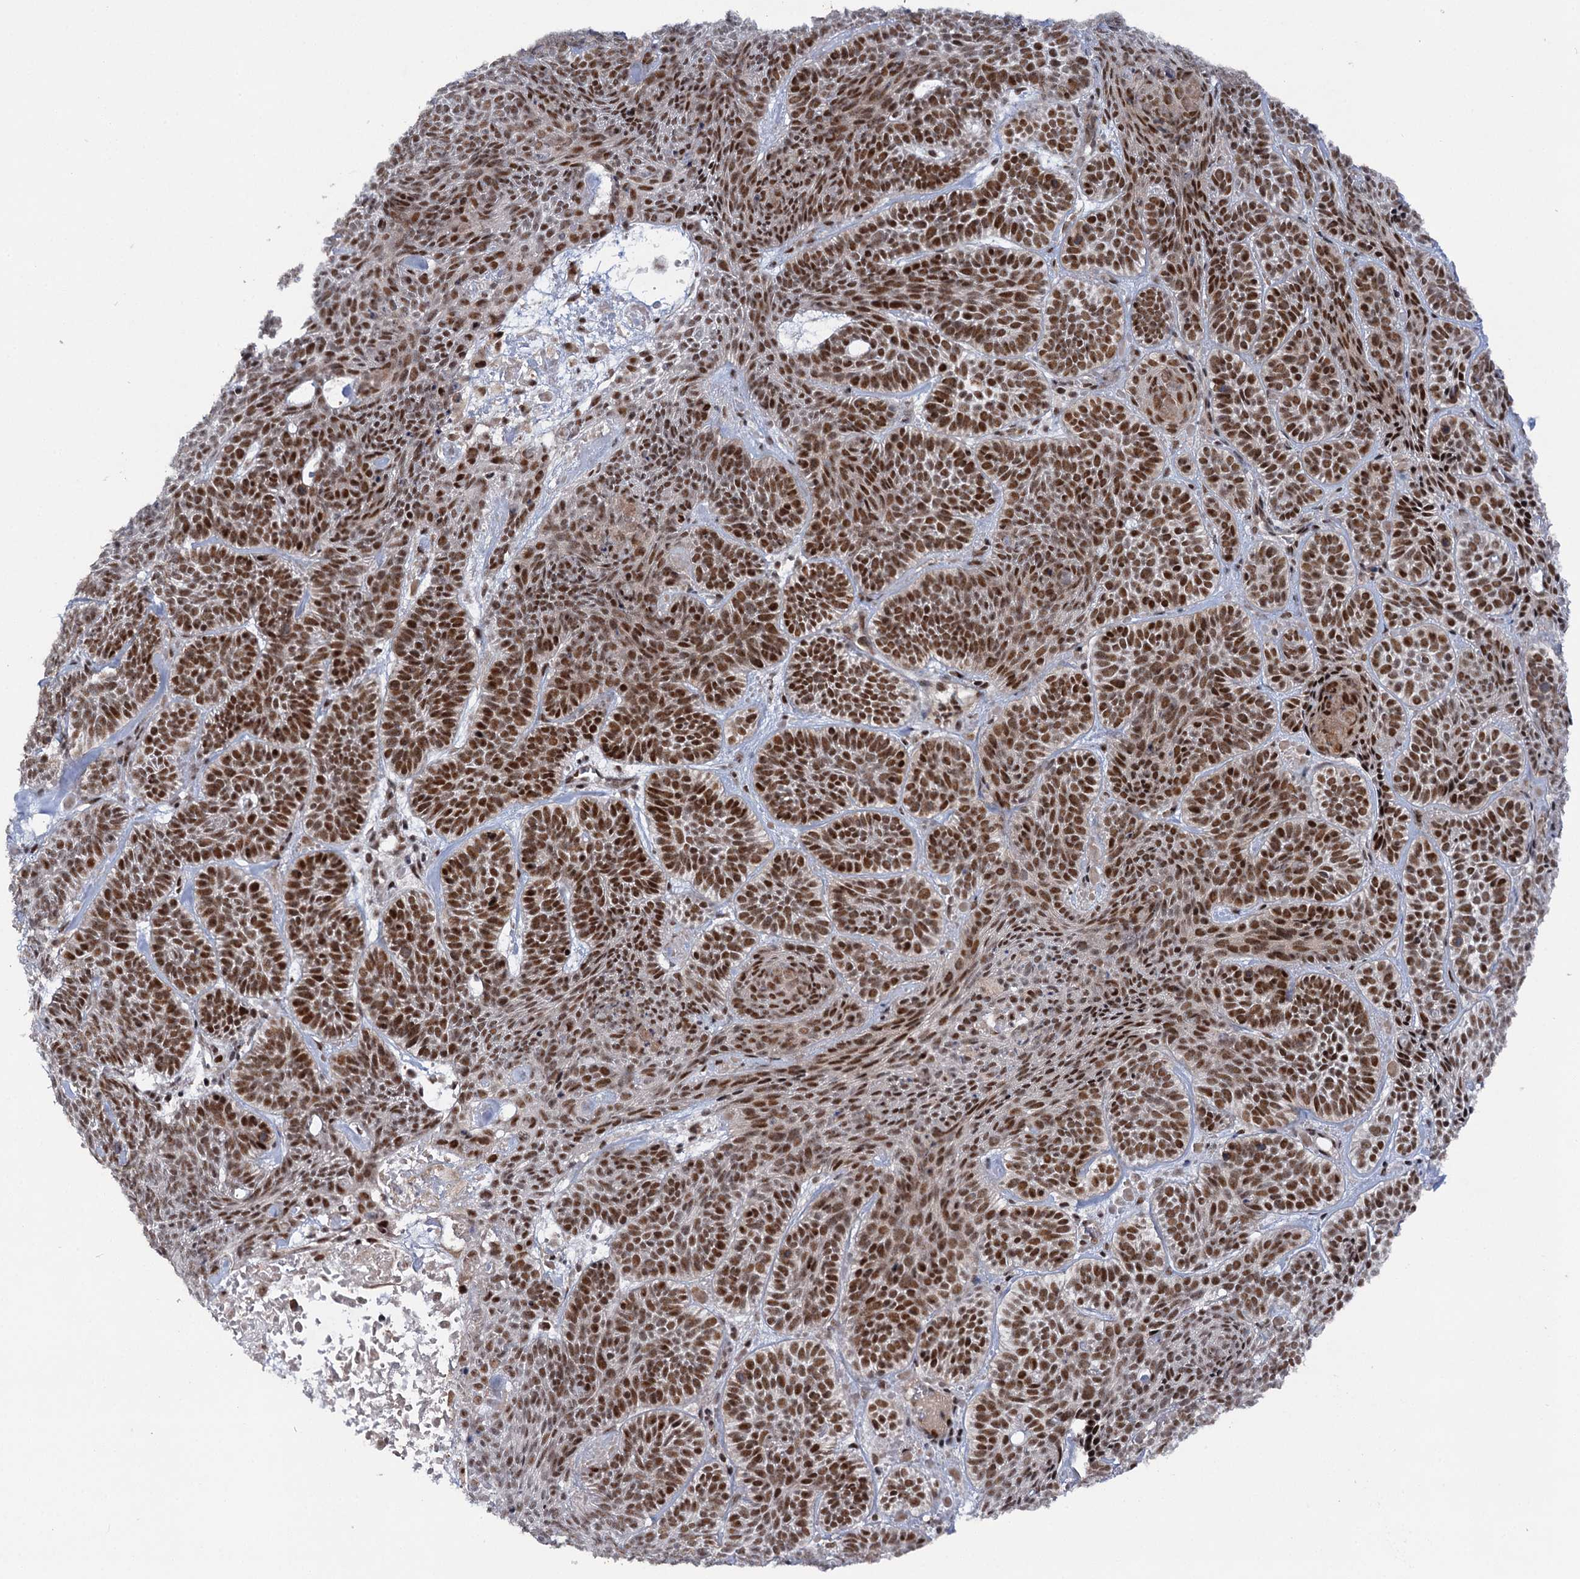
{"staining": {"intensity": "strong", "quantity": ">75%", "location": "nuclear"}, "tissue": "skin cancer", "cell_type": "Tumor cells", "image_type": "cancer", "snomed": [{"axis": "morphology", "description": "Basal cell carcinoma"}, {"axis": "topography", "description": "Skin"}], "caption": "Human skin basal cell carcinoma stained with a brown dye exhibits strong nuclear positive positivity in about >75% of tumor cells.", "gene": "BUD13", "patient": {"sex": "male", "age": 85}}